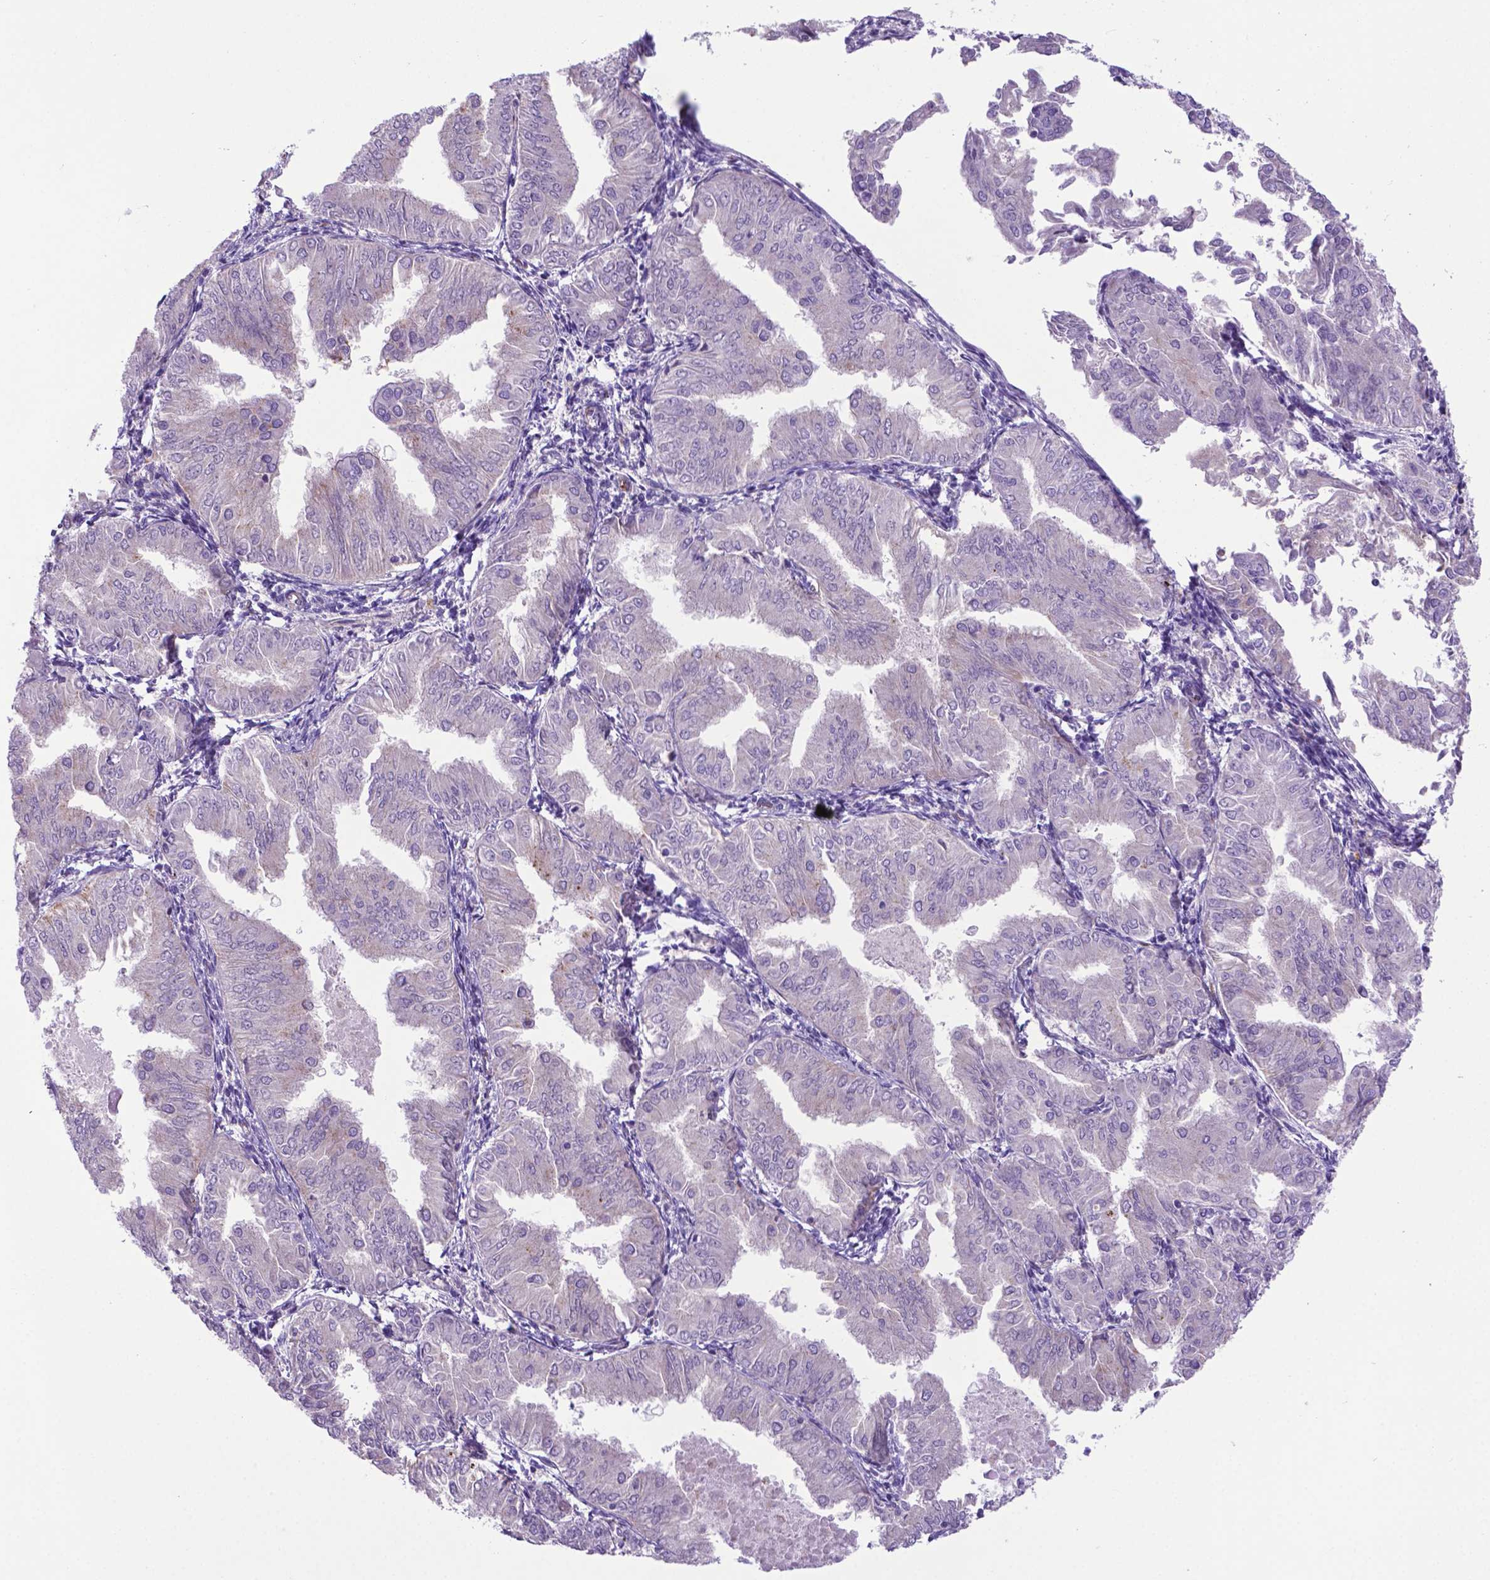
{"staining": {"intensity": "negative", "quantity": "none", "location": "none"}, "tissue": "endometrial cancer", "cell_type": "Tumor cells", "image_type": "cancer", "snomed": [{"axis": "morphology", "description": "Adenocarcinoma, NOS"}, {"axis": "topography", "description": "Endometrium"}], "caption": "IHC of endometrial adenocarcinoma reveals no staining in tumor cells. (Brightfield microscopy of DAB immunohistochemistry (IHC) at high magnification).", "gene": "LZTR1", "patient": {"sex": "female", "age": 53}}